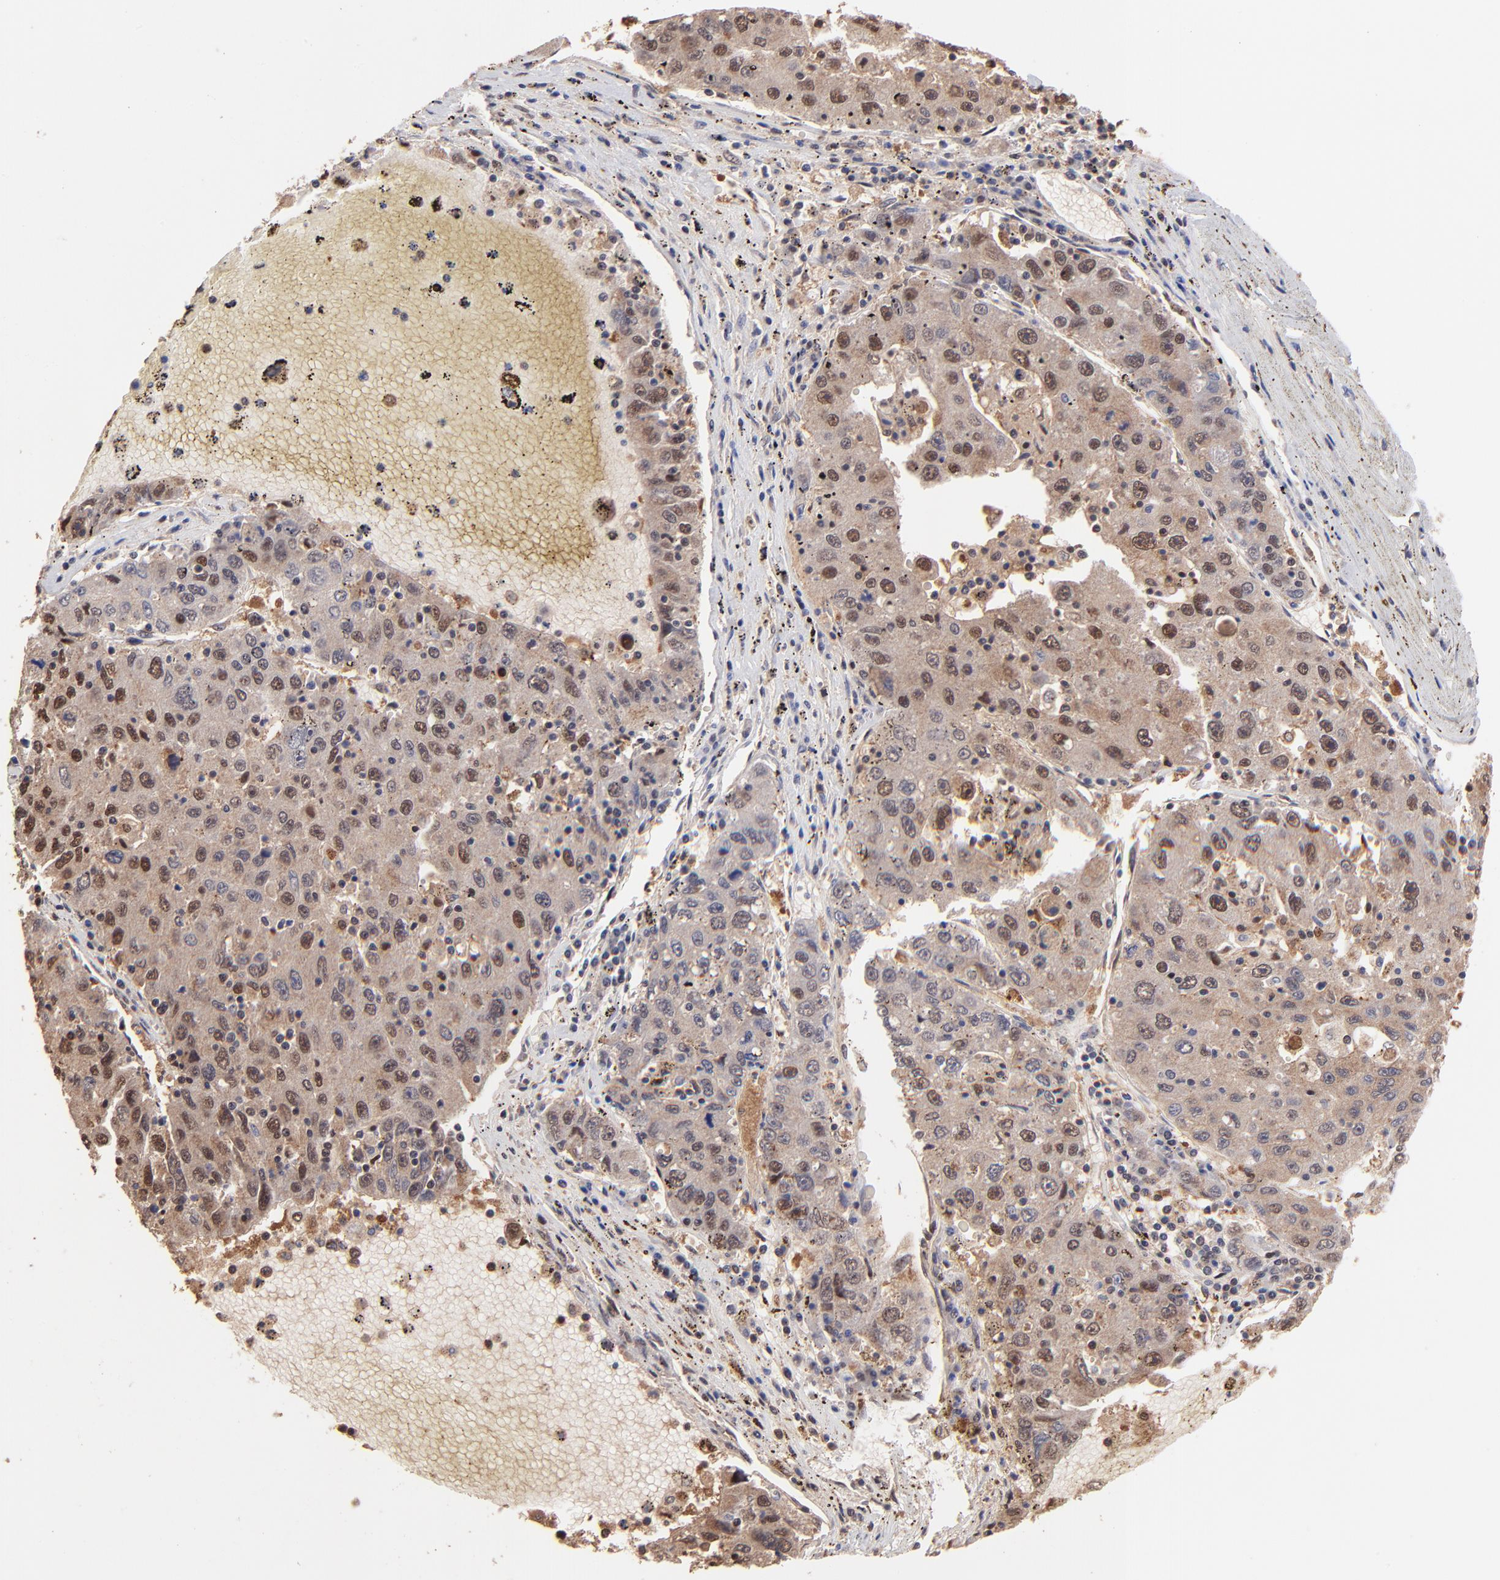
{"staining": {"intensity": "moderate", "quantity": ">75%", "location": "cytoplasmic/membranous,nuclear"}, "tissue": "liver cancer", "cell_type": "Tumor cells", "image_type": "cancer", "snomed": [{"axis": "morphology", "description": "Carcinoma, Hepatocellular, NOS"}, {"axis": "topography", "description": "Liver"}], "caption": "Tumor cells display moderate cytoplasmic/membranous and nuclear positivity in about >75% of cells in liver cancer. (Brightfield microscopy of DAB IHC at high magnification).", "gene": "PSMA6", "patient": {"sex": "male", "age": 49}}